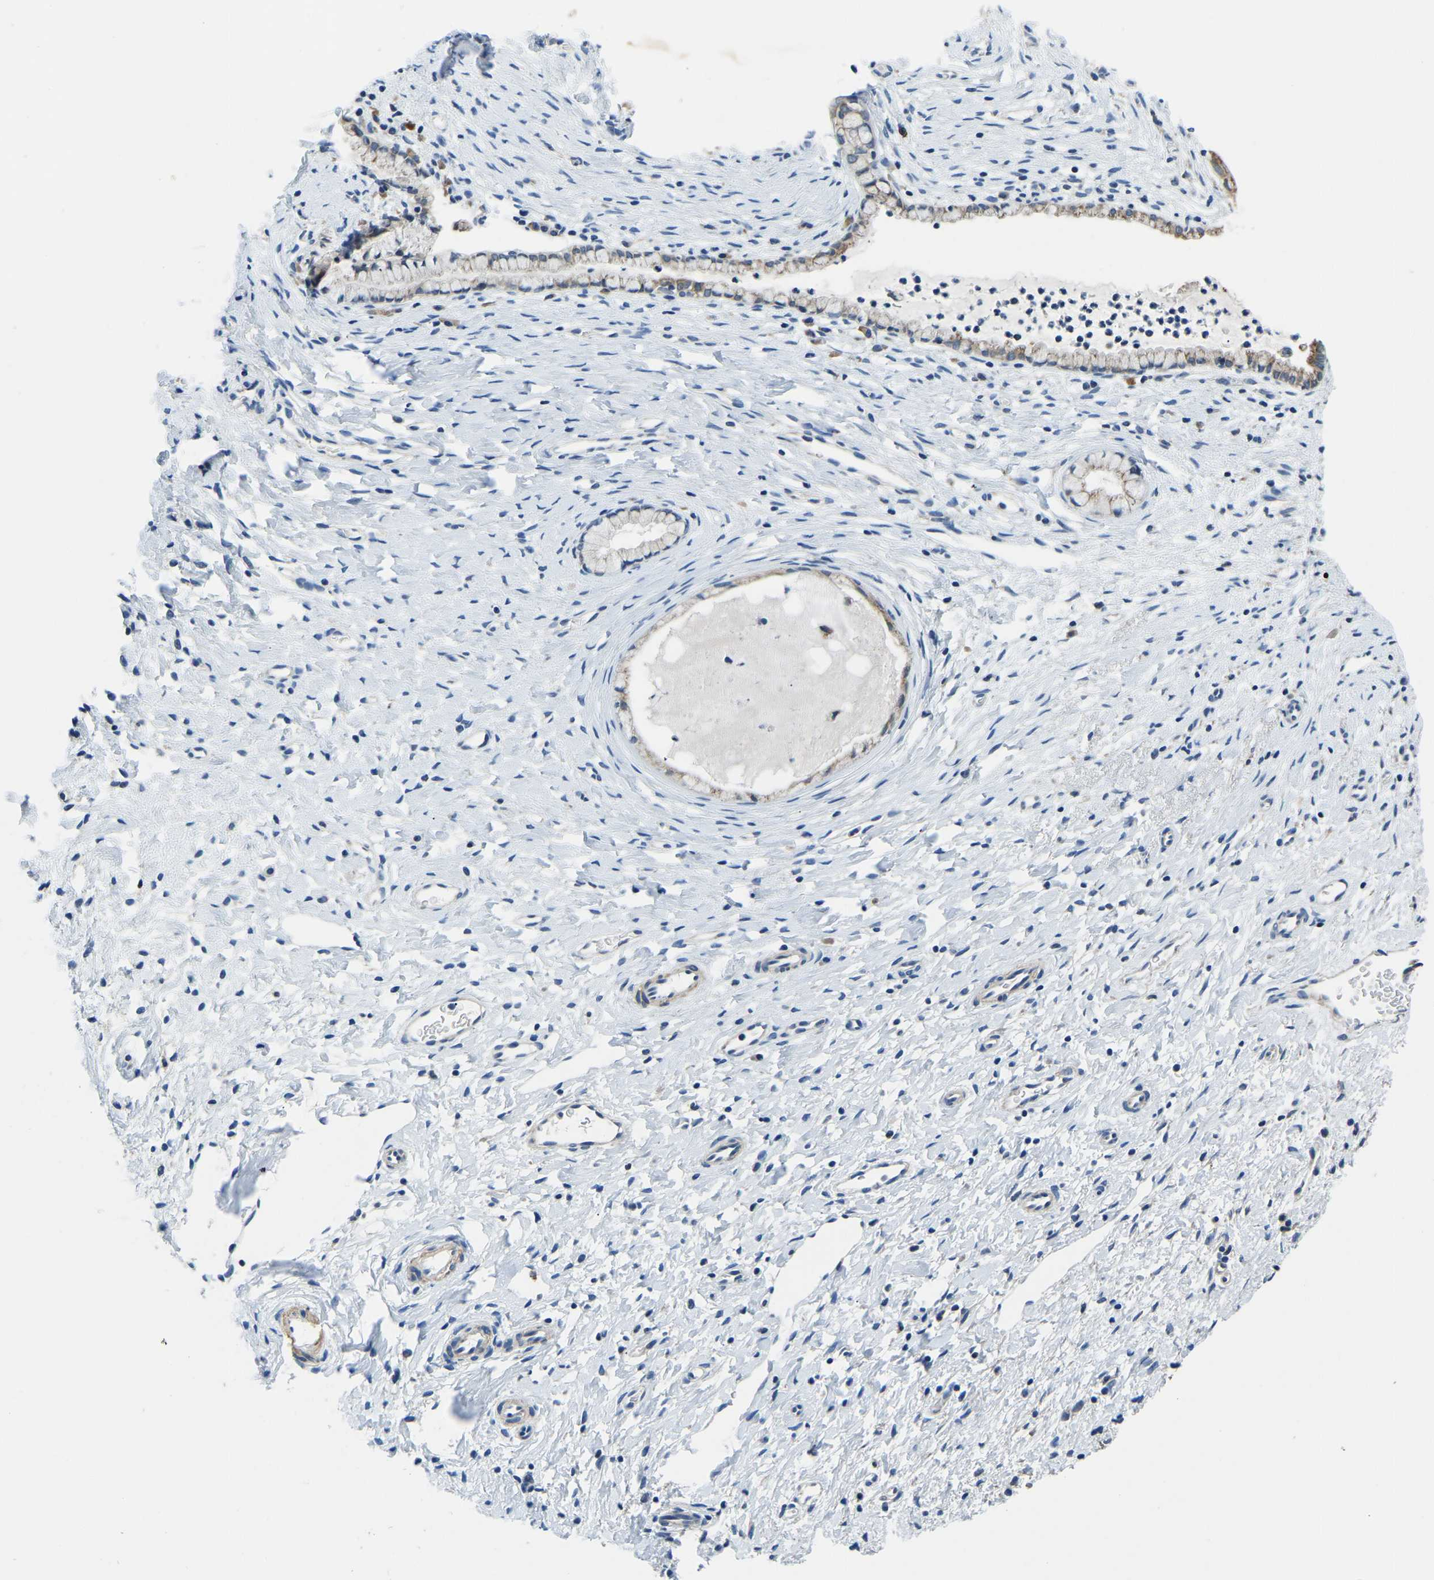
{"staining": {"intensity": "weak", "quantity": "<25%", "location": "cytoplasmic/membranous"}, "tissue": "cervix", "cell_type": "Glandular cells", "image_type": "normal", "snomed": [{"axis": "morphology", "description": "Normal tissue, NOS"}, {"axis": "topography", "description": "Cervix"}], "caption": "Protein analysis of benign cervix demonstrates no significant positivity in glandular cells. (Immunohistochemistry, brightfield microscopy, high magnification).", "gene": "LIAS", "patient": {"sex": "female", "age": 72}}